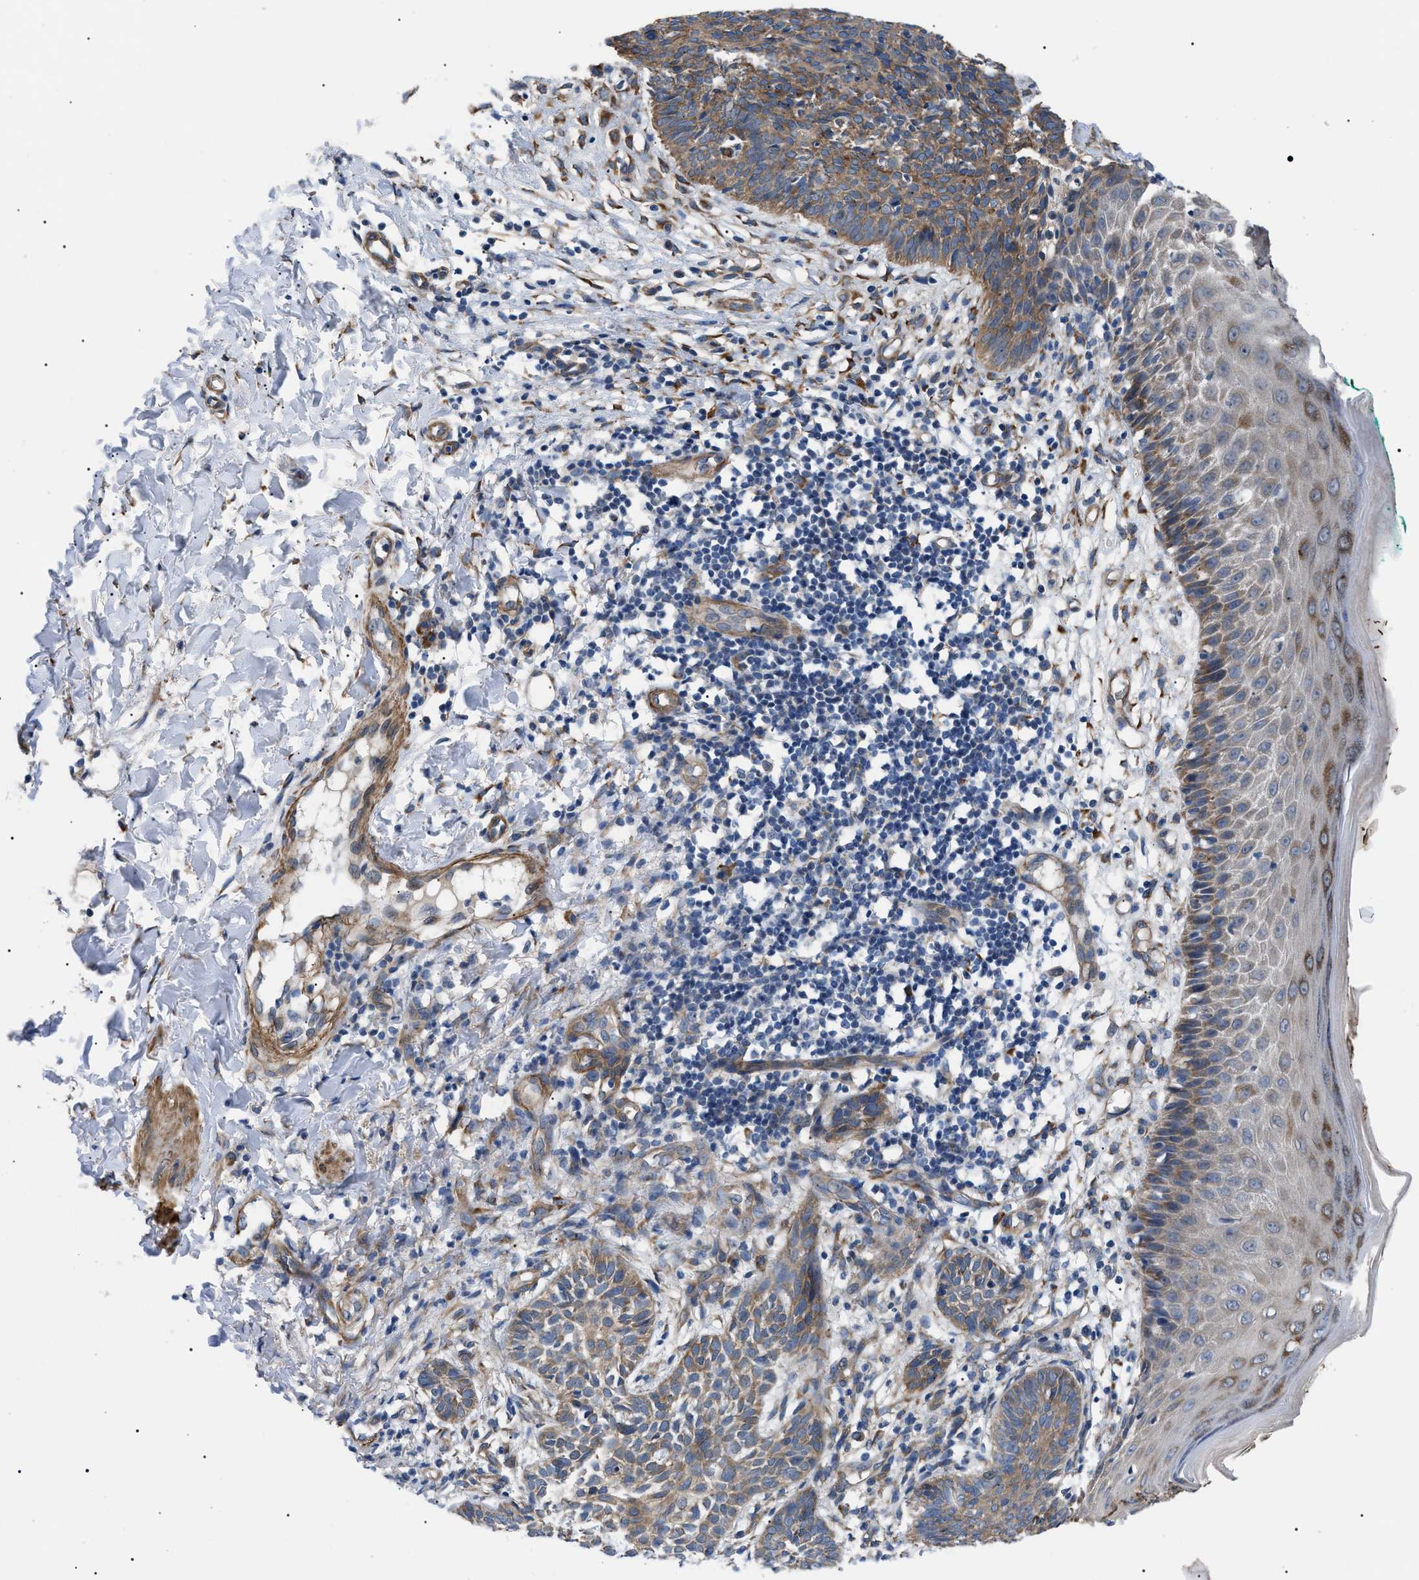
{"staining": {"intensity": "moderate", "quantity": "25%-75%", "location": "cytoplasmic/membranous"}, "tissue": "skin cancer", "cell_type": "Tumor cells", "image_type": "cancer", "snomed": [{"axis": "morphology", "description": "Basal cell carcinoma"}, {"axis": "topography", "description": "Skin"}], "caption": "Skin cancer (basal cell carcinoma) was stained to show a protein in brown. There is medium levels of moderate cytoplasmic/membranous expression in about 25%-75% of tumor cells.", "gene": "MYO10", "patient": {"sex": "male", "age": 60}}